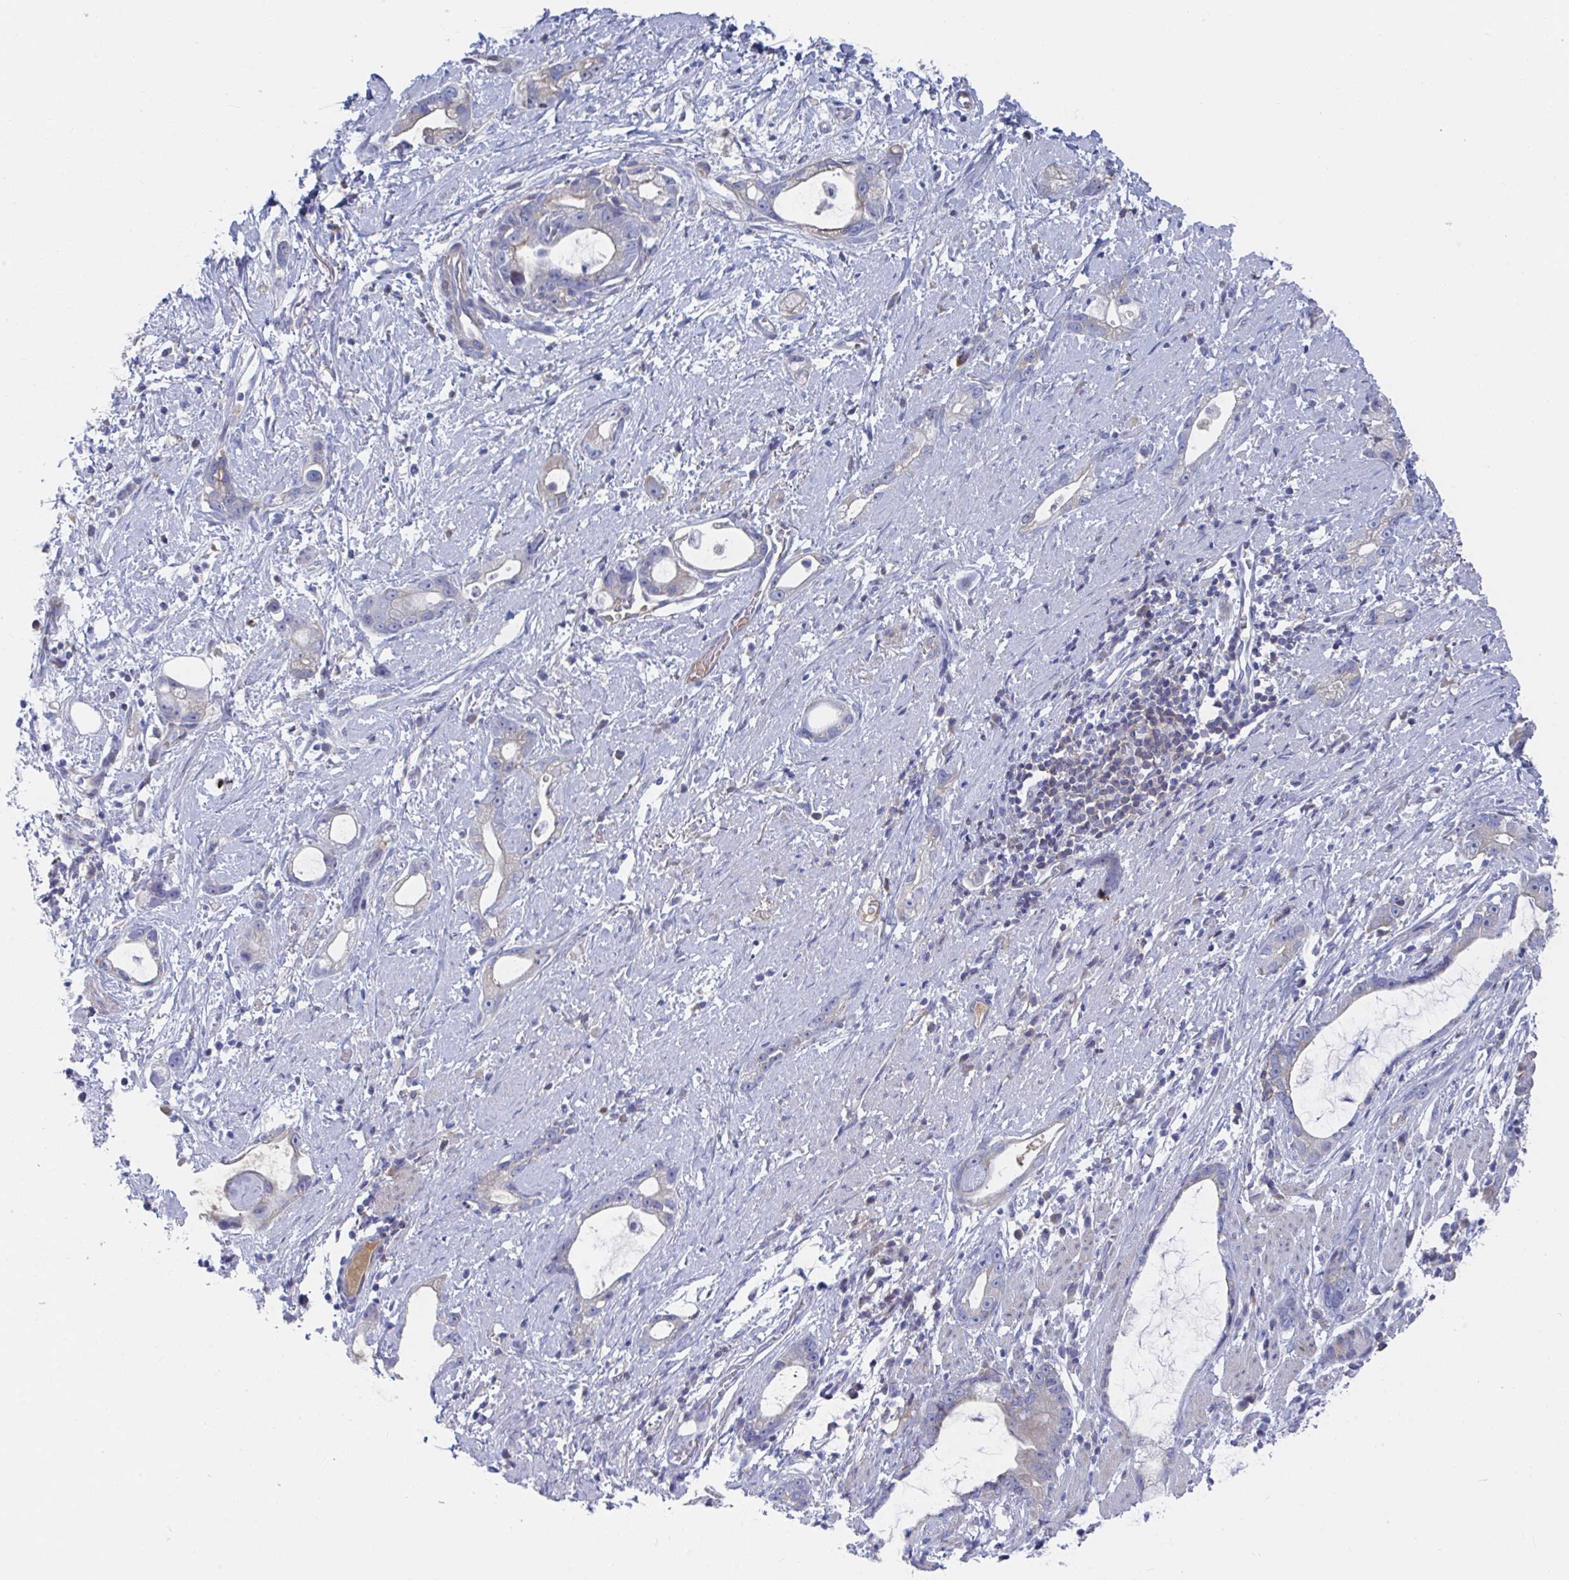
{"staining": {"intensity": "negative", "quantity": "none", "location": "none"}, "tissue": "stomach cancer", "cell_type": "Tumor cells", "image_type": "cancer", "snomed": [{"axis": "morphology", "description": "Adenocarcinoma, NOS"}, {"axis": "topography", "description": "Stomach"}], "caption": "This photomicrograph is of stomach cancer stained with immunohistochemistry to label a protein in brown with the nuclei are counter-stained blue. There is no positivity in tumor cells. (Immunohistochemistry, brightfield microscopy, high magnification).", "gene": "TNFAIP6", "patient": {"sex": "male", "age": 55}}